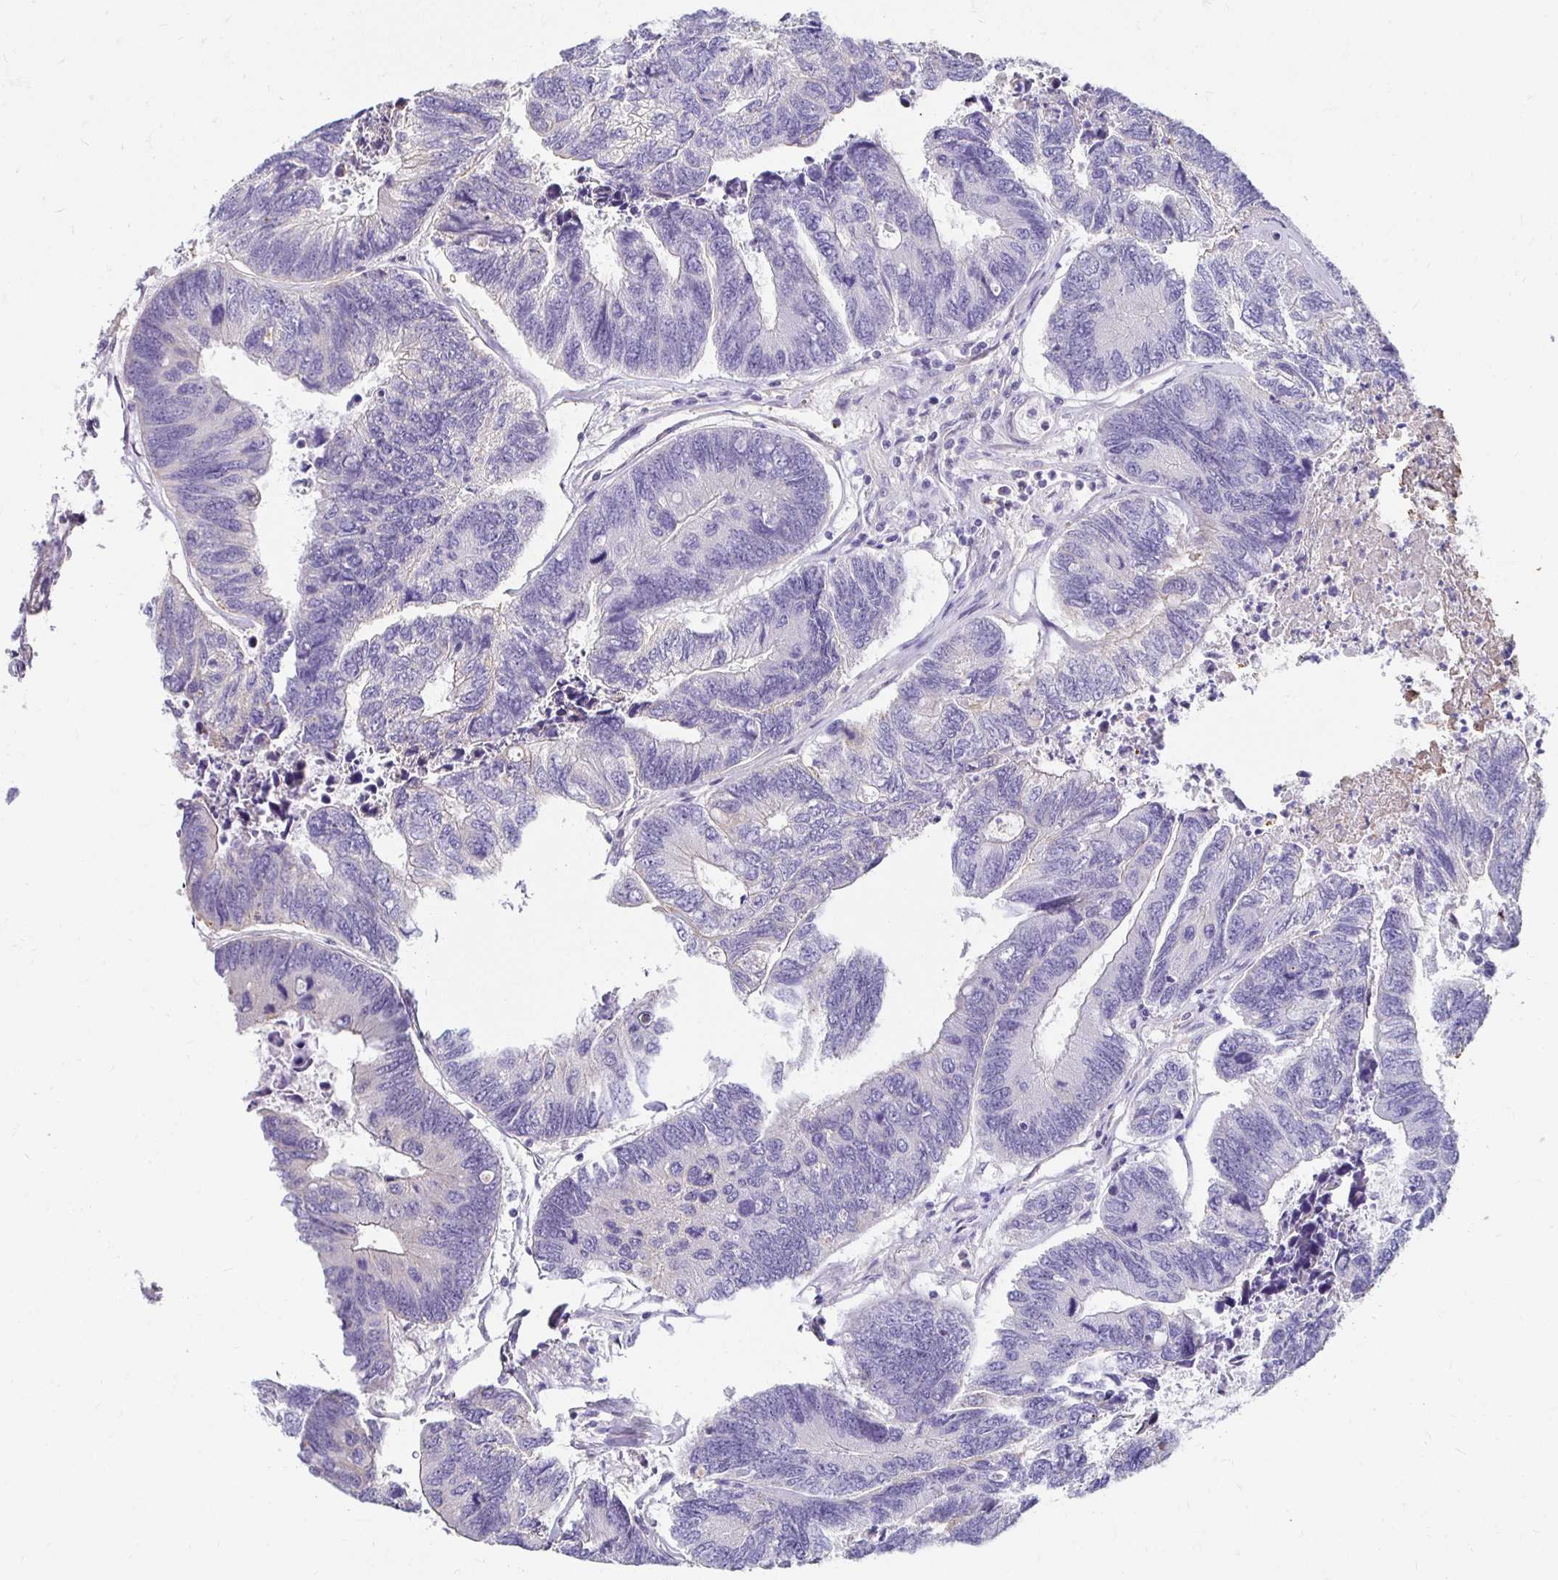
{"staining": {"intensity": "negative", "quantity": "none", "location": "none"}, "tissue": "colorectal cancer", "cell_type": "Tumor cells", "image_type": "cancer", "snomed": [{"axis": "morphology", "description": "Adenocarcinoma, NOS"}, {"axis": "topography", "description": "Colon"}], "caption": "The IHC photomicrograph has no significant staining in tumor cells of colorectal cancer tissue.", "gene": "AKAP6", "patient": {"sex": "female", "age": 67}}